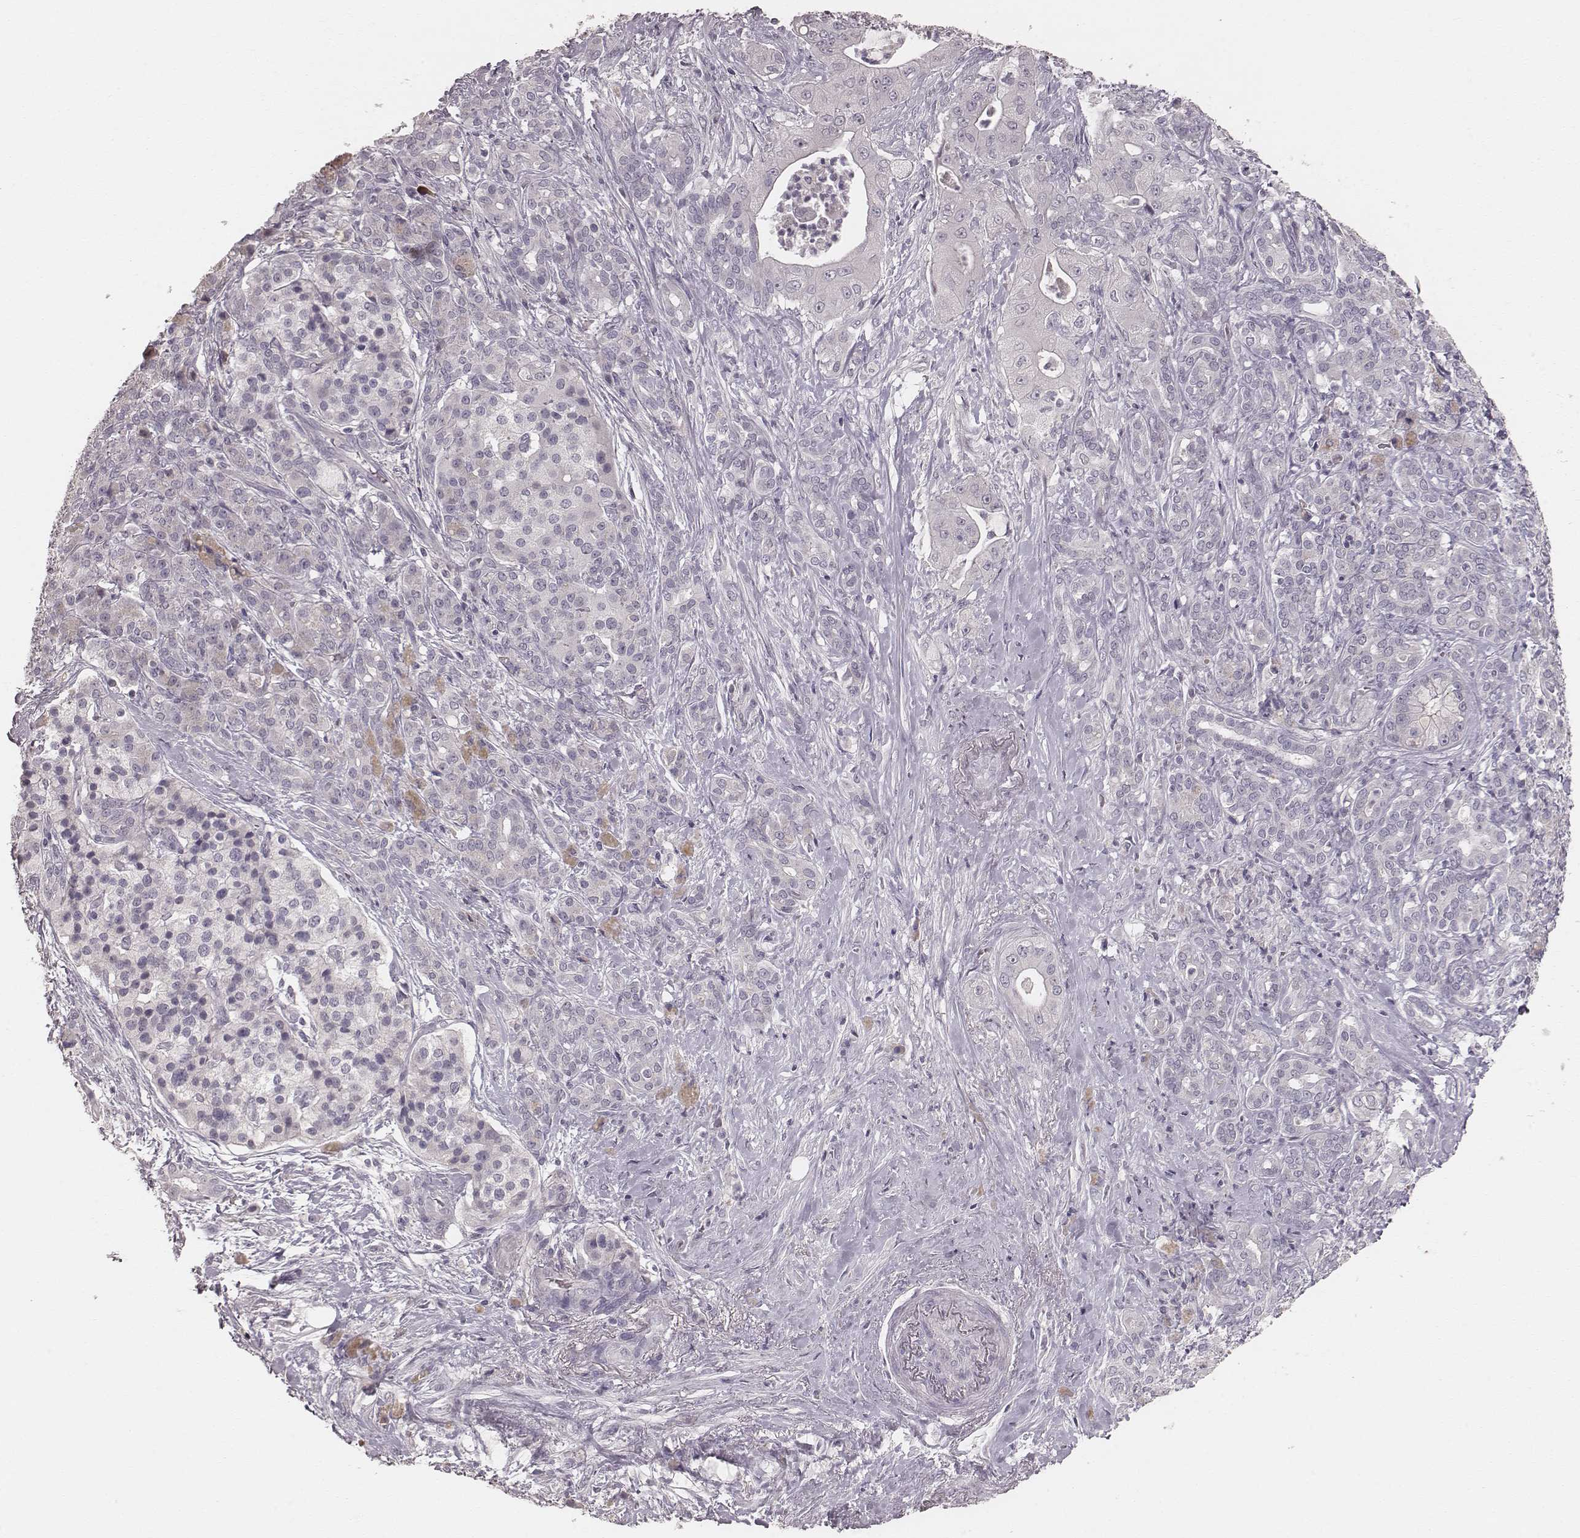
{"staining": {"intensity": "negative", "quantity": "none", "location": "none"}, "tissue": "pancreatic cancer", "cell_type": "Tumor cells", "image_type": "cancer", "snomed": [{"axis": "morphology", "description": "Normal tissue, NOS"}, {"axis": "morphology", "description": "Inflammation, NOS"}, {"axis": "morphology", "description": "Adenocarcinoma, NOS"}, {"axis": "topography", "description": "Pancreas"}], "caption": "Protein analysis of pancreatic adenocarcinoma demonstrates no significant expression in tumor cells. Brightfield microscopy of immunohistochemistry stained with DAB (3,3'-diaminobenzidine) (brown) and hematoxylin (blue), captured at high magnification.", "gene": "LY6K", "patient": {"sex": "male", "age": 57}}